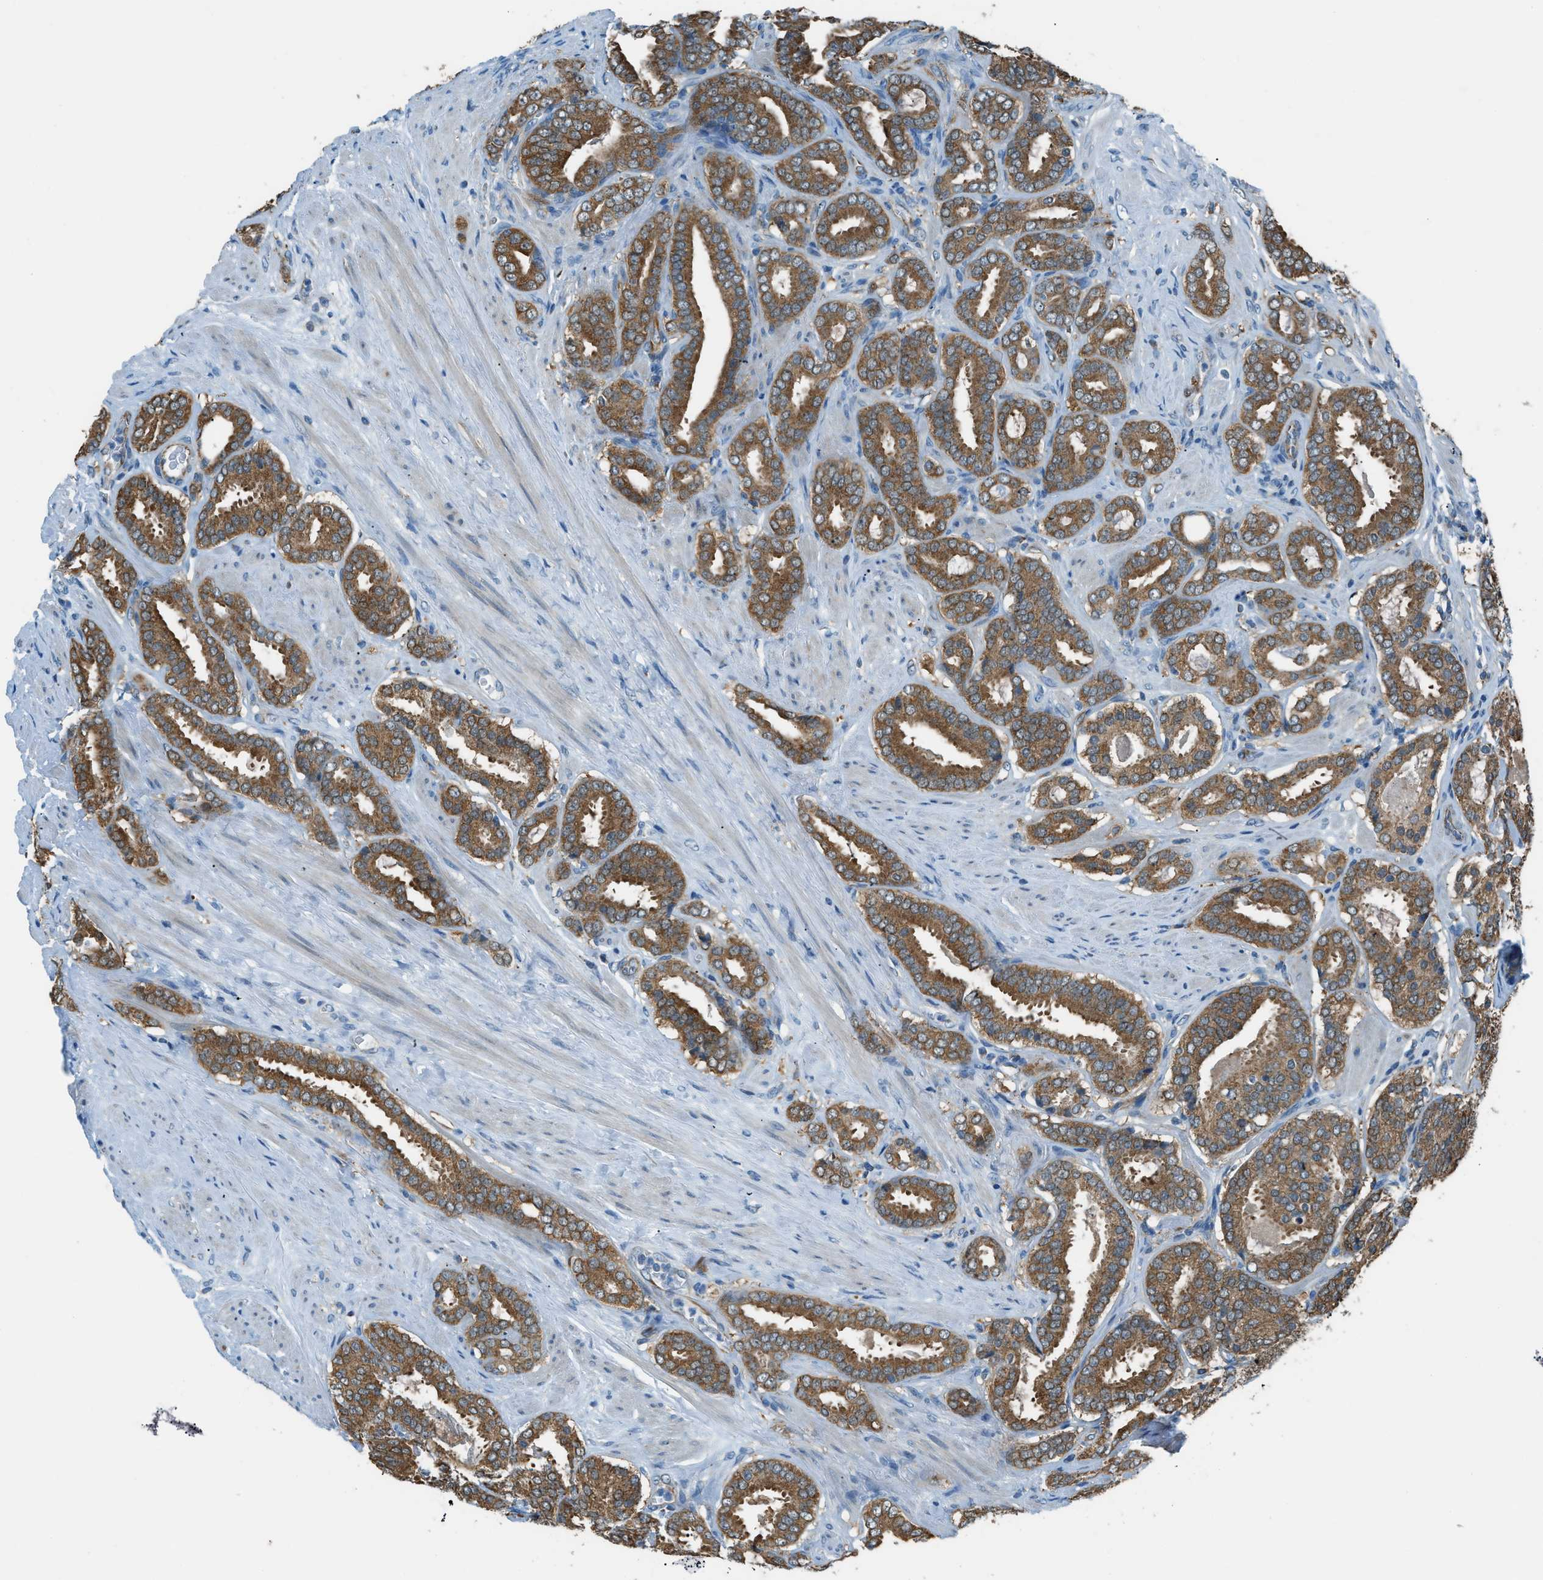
{"staining": {"intensity": "moderate", "quantity": ">75%", "location": "cytoplasmic/membranous"}, "tissue": "prostate cancer", "cell_type": "Tumor cells", "image_type": "cancer", "snomed": [{"axis": "morphology", "description": "Adenocarcinoma, Low grade"}, {"axis": "topography", "description": "Prostate"}], "caption": "Immunohistochemical staining of adenocarcinoma (low-grade) (prostate) displays medium levels of moderate cytoplasmic/membranous staining in approximately >75% of tumor cells.", "gene": "PIGG", "patient": {"sex": "male", "age": 69}}